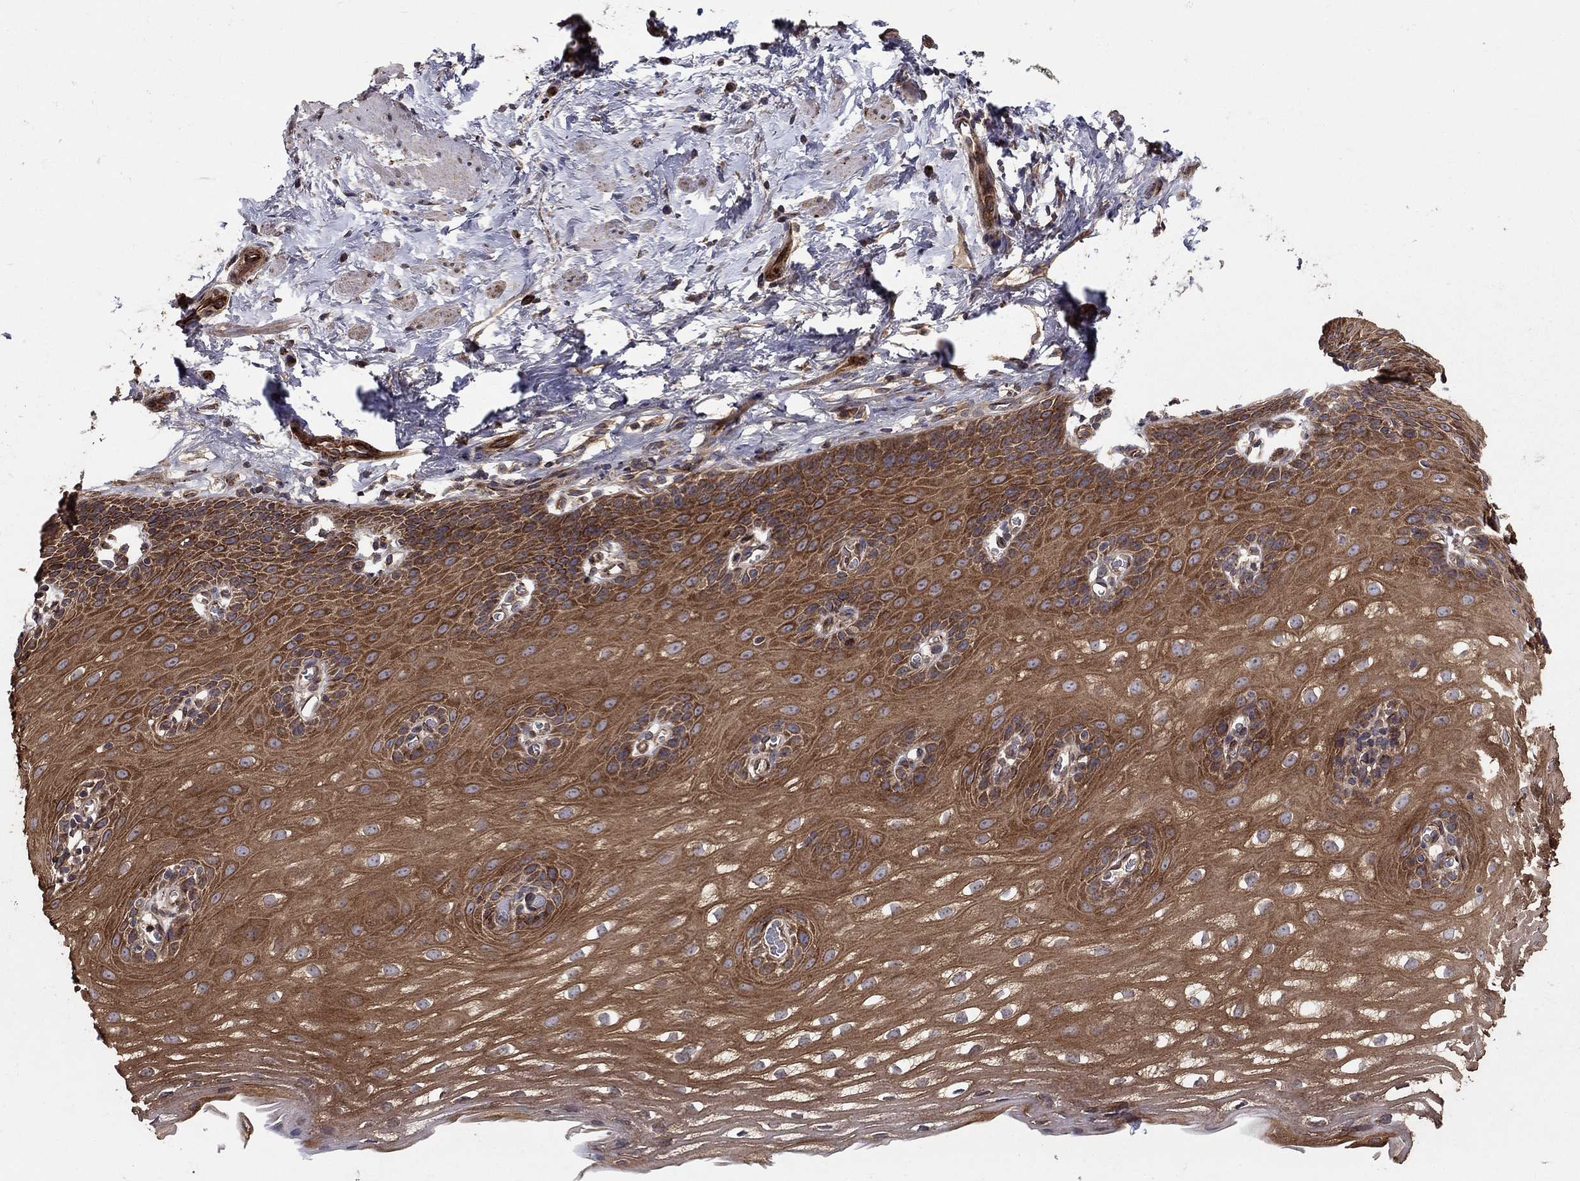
{"staining": {"intensity": "strong", "quantity": ">75%", "location": "cytoplasmic/membranous"}, "tissue": "esophagus", "cell_type": "Squamous epithelial cells", "image_type": "normal", "snomed": [{"axis": "morphology", "description": "Normal tissue, NOS"}, {"axis": "topography", "description": "Esophagus"}], "caption": "A brown stain highlights strong cytoplasmic/membranous staining of a protein in squamous epithelial cells of normal human esophagus.", "gene": "BMERB1", "patient": {"sex": "male", "age": 64}}